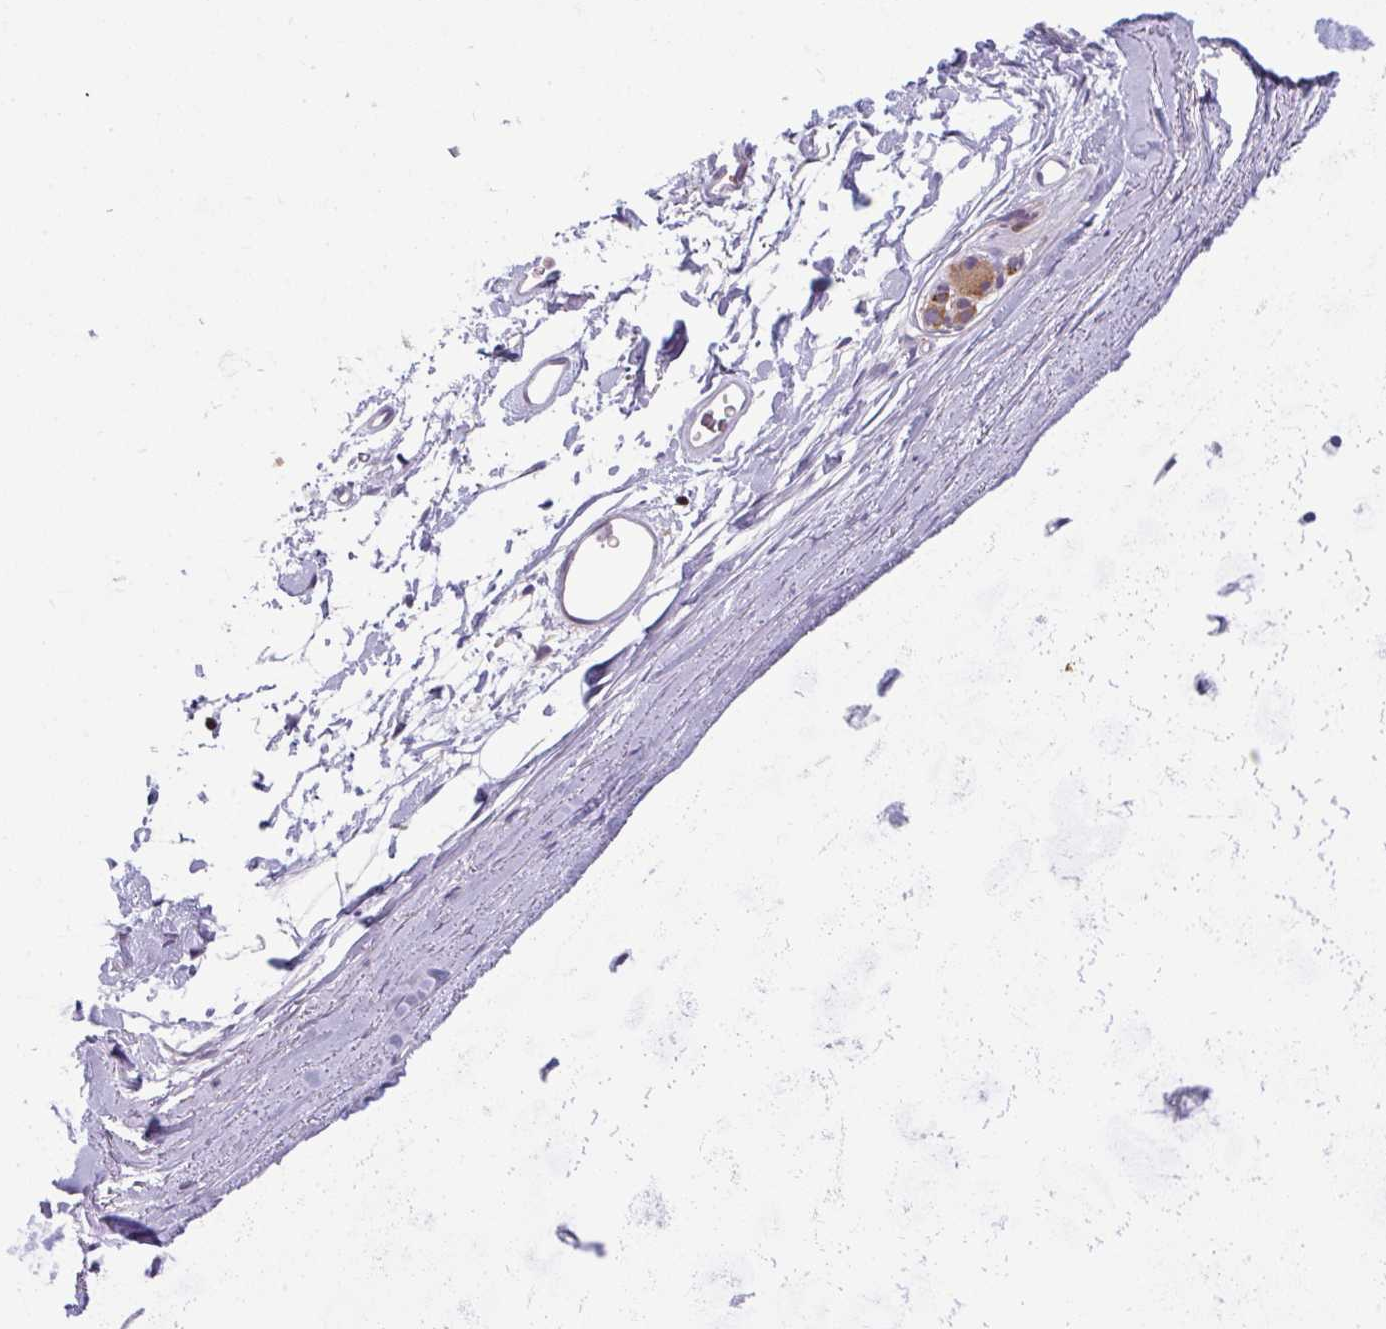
{"staining": {"intensity": "negative", "quantity": "none", "location": "none"}, "tissue": "adipose tissue", "cell_type": "Adipocytes", "image_type": "normal", "snomed": [{"axis": "morphology", "description": "Normal tissue, NOS"}, {"axis": "topography", "description": "Lymph node"}, {"axis": "topography", "description": "Cartilage tissue"}, {"axis": "topography", "description": "Bronchus"}], "caption": "Immunohistochemistry of normal human adipose tissue demonstrates no staining in adipocytes. (DAB IHC visualized using brightfield microscopy, high magnification).", "gene": "NEDD9", "patient": {"sex": "female", "age": 70}}